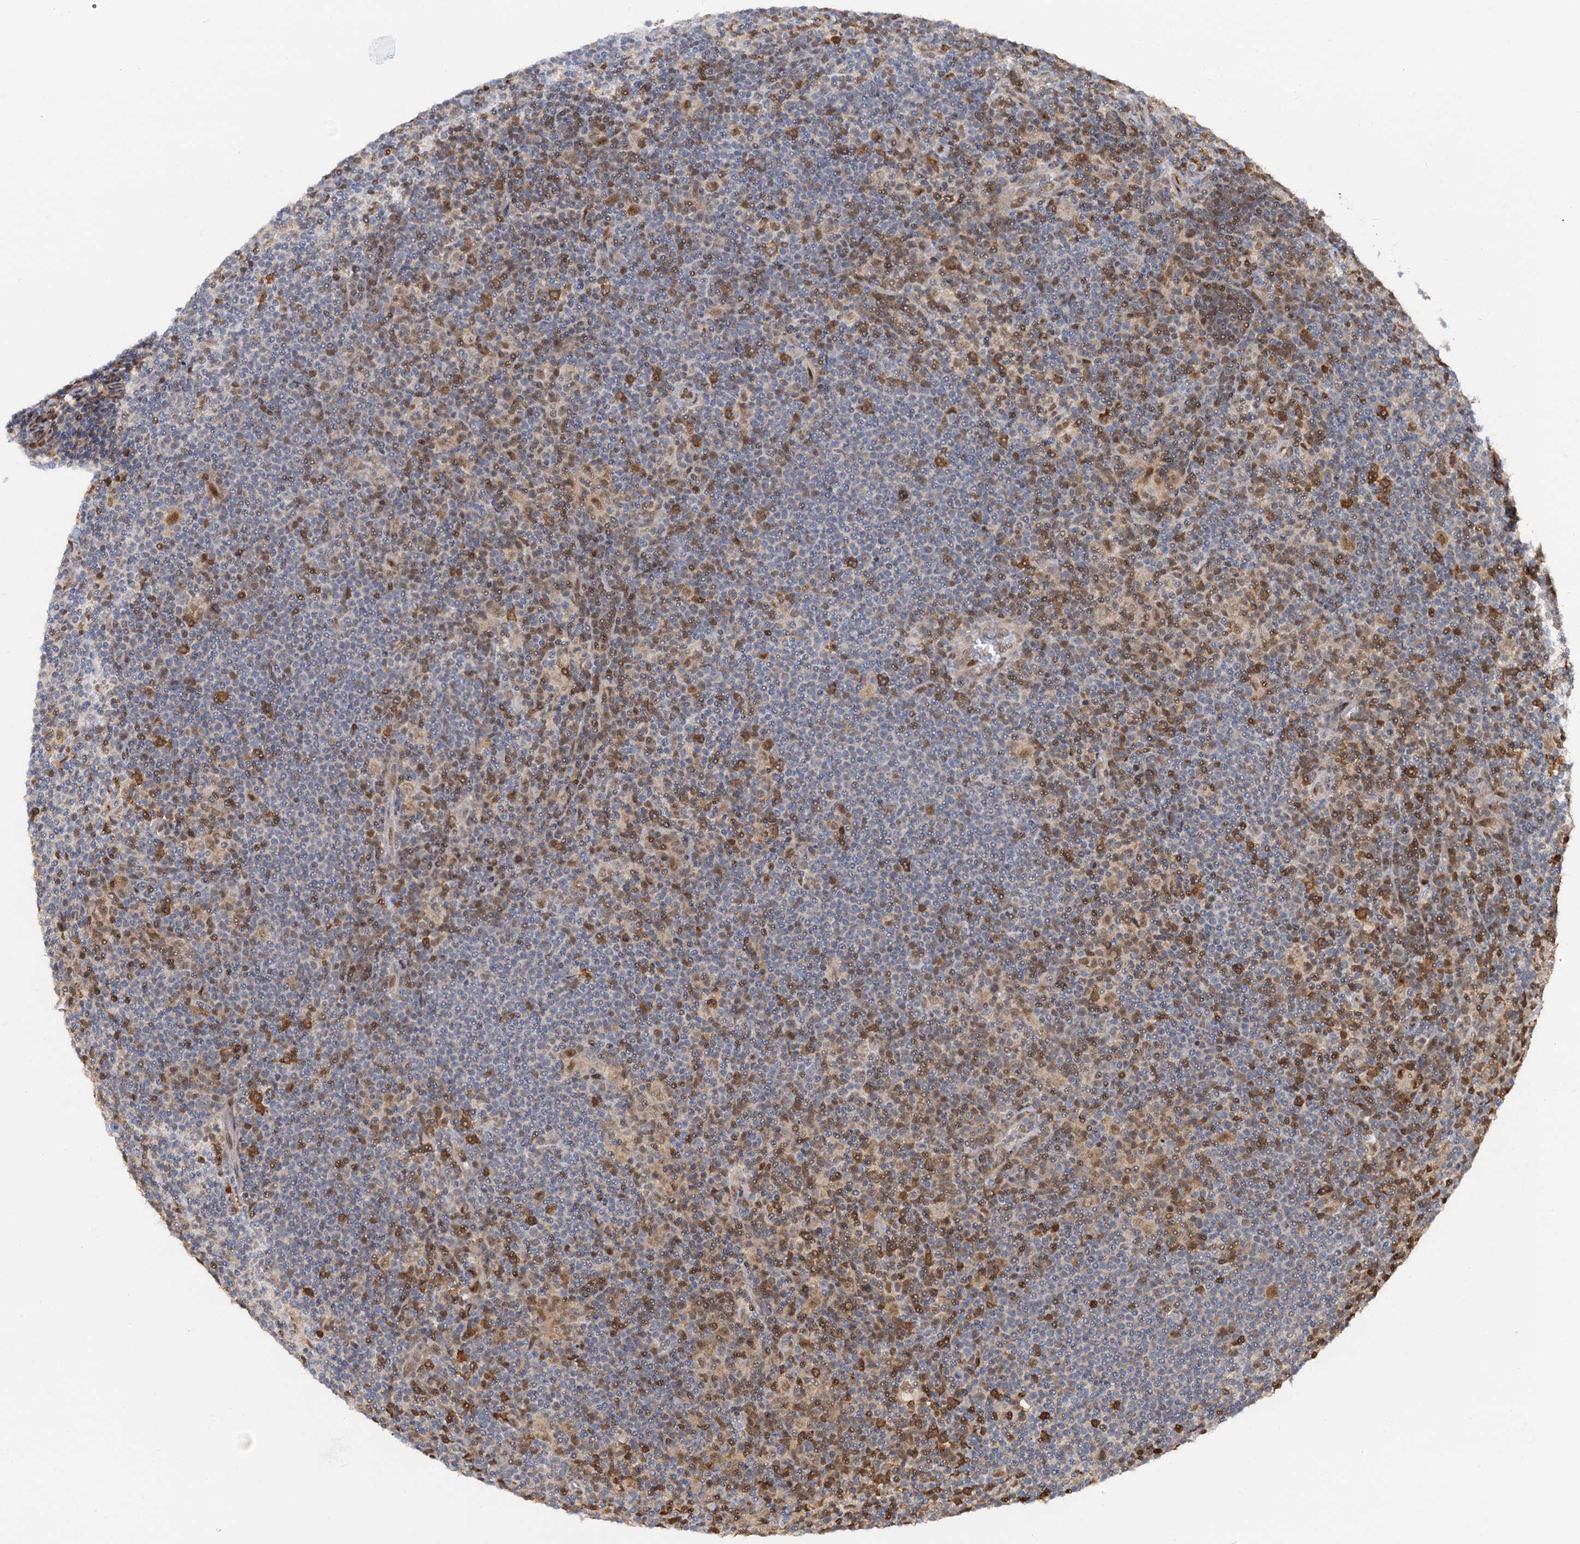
{"staining": {"intensity": "negative", "quantity": "none", "location": "none"}, "tissue": "lymphoma", "cell_type": "Tumor cells", "image_type": "cancer", "snomed": [{"axis": "morphology", "description": "Hodgkin's disease, NOS"}, {"axis": "topography", "description": "Lymph node"}], "caption": "Immunohistochemistry (IHC) of human Hodgkin's disease exhibits no staining in tumor cells.", "gene": "ZNF609", "patient": {"sex": "female", "age": 57}}